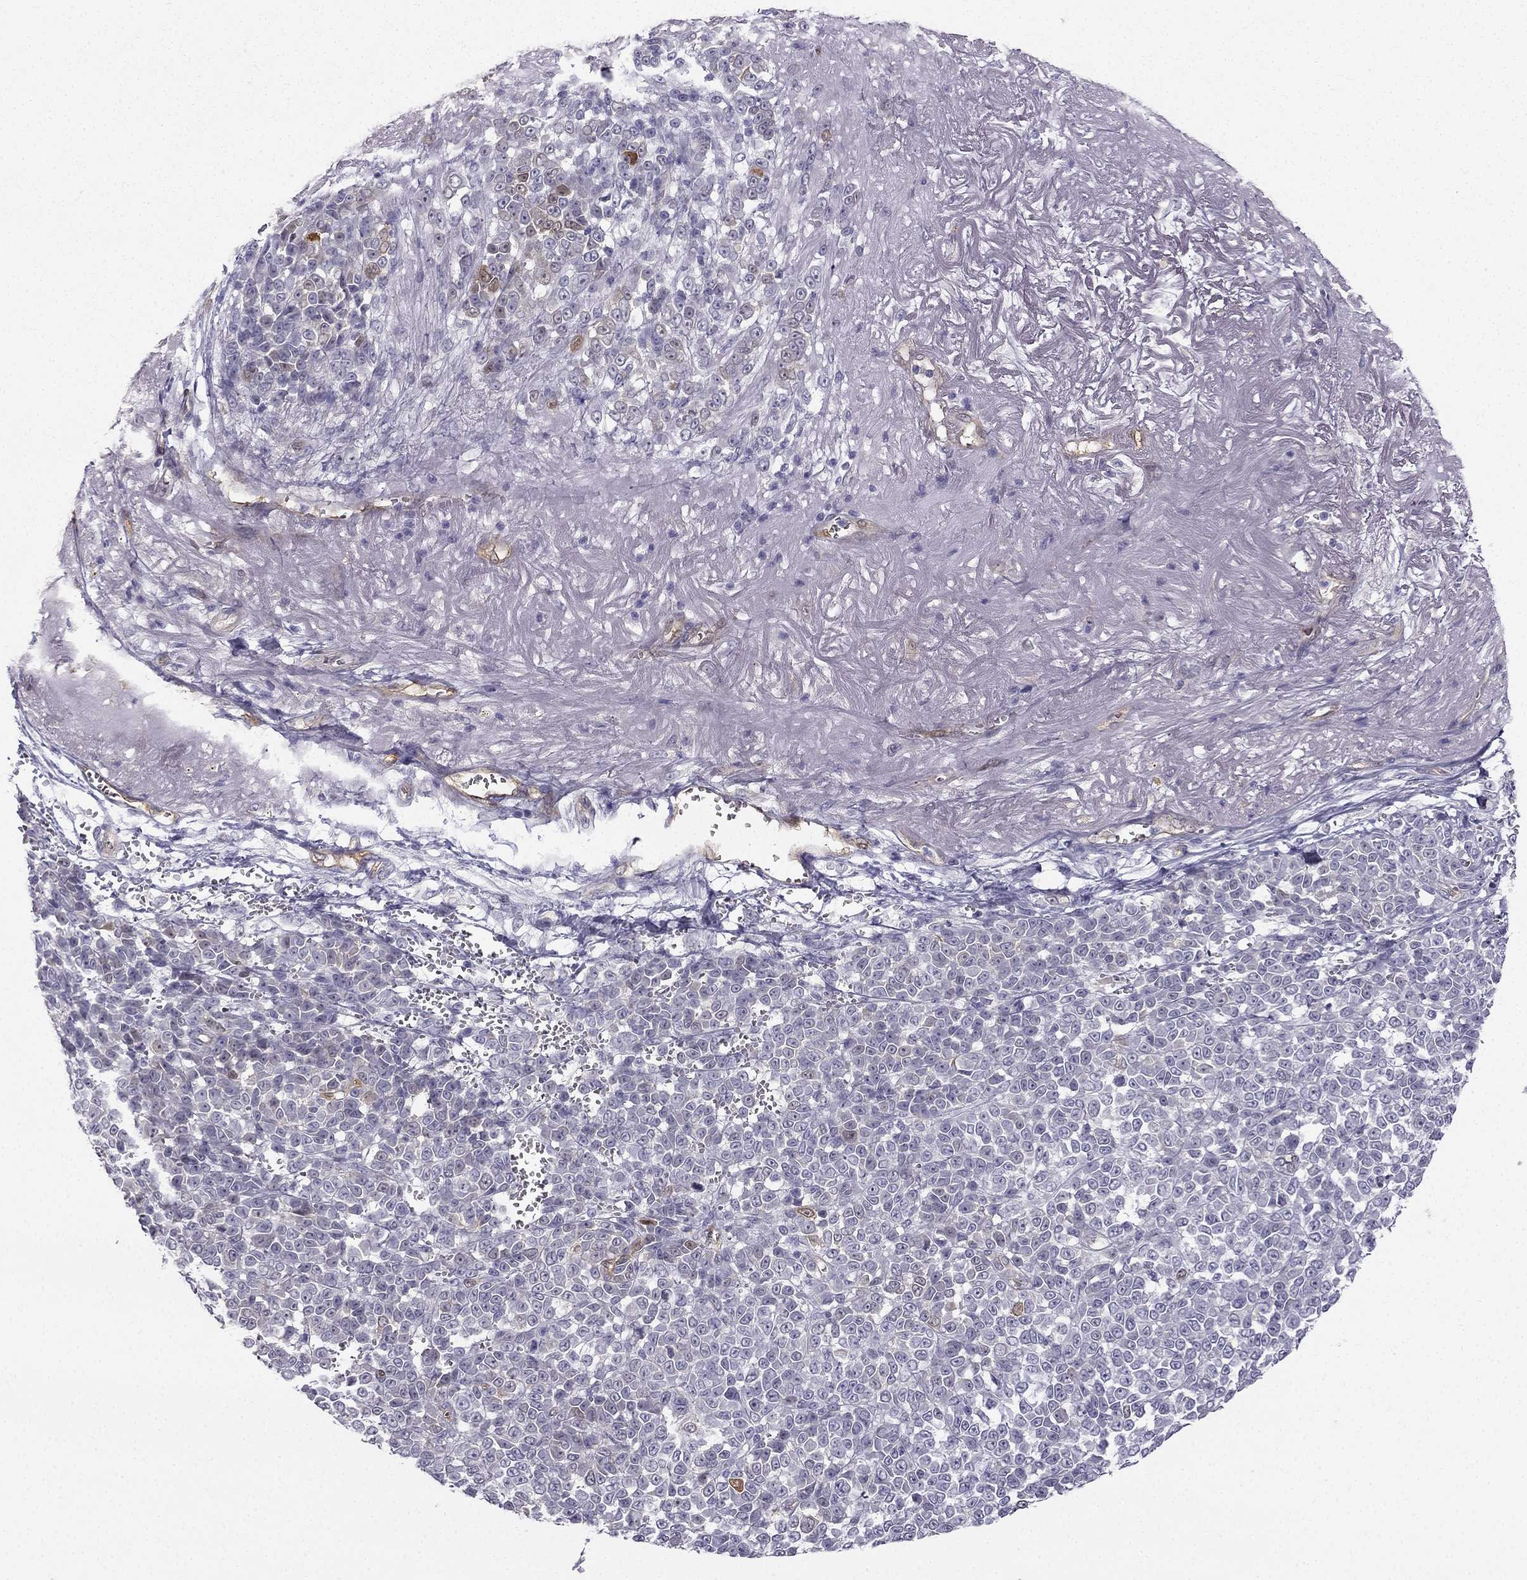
{"staining": {"intensity": "moderate", "quantity": "<25%", "location": "cytoplasmic/membranous"}, "tissue": "melanoma", "cell_type": "Tumor cells", "image_type": "cancer", "snomed": [{"axis": "morphology", "description": "Malignant melanoma, NOS"}, {"axis": "topography", "description": "Skin"}], "caption": "The histopathology image exhibits staining of melanoma, revealing moderate cytoplasmic/membranous protein positivity (brown color) within tumor cells.", "gene": "NQO1", "patient": {"sex": "female", "age": 95}}